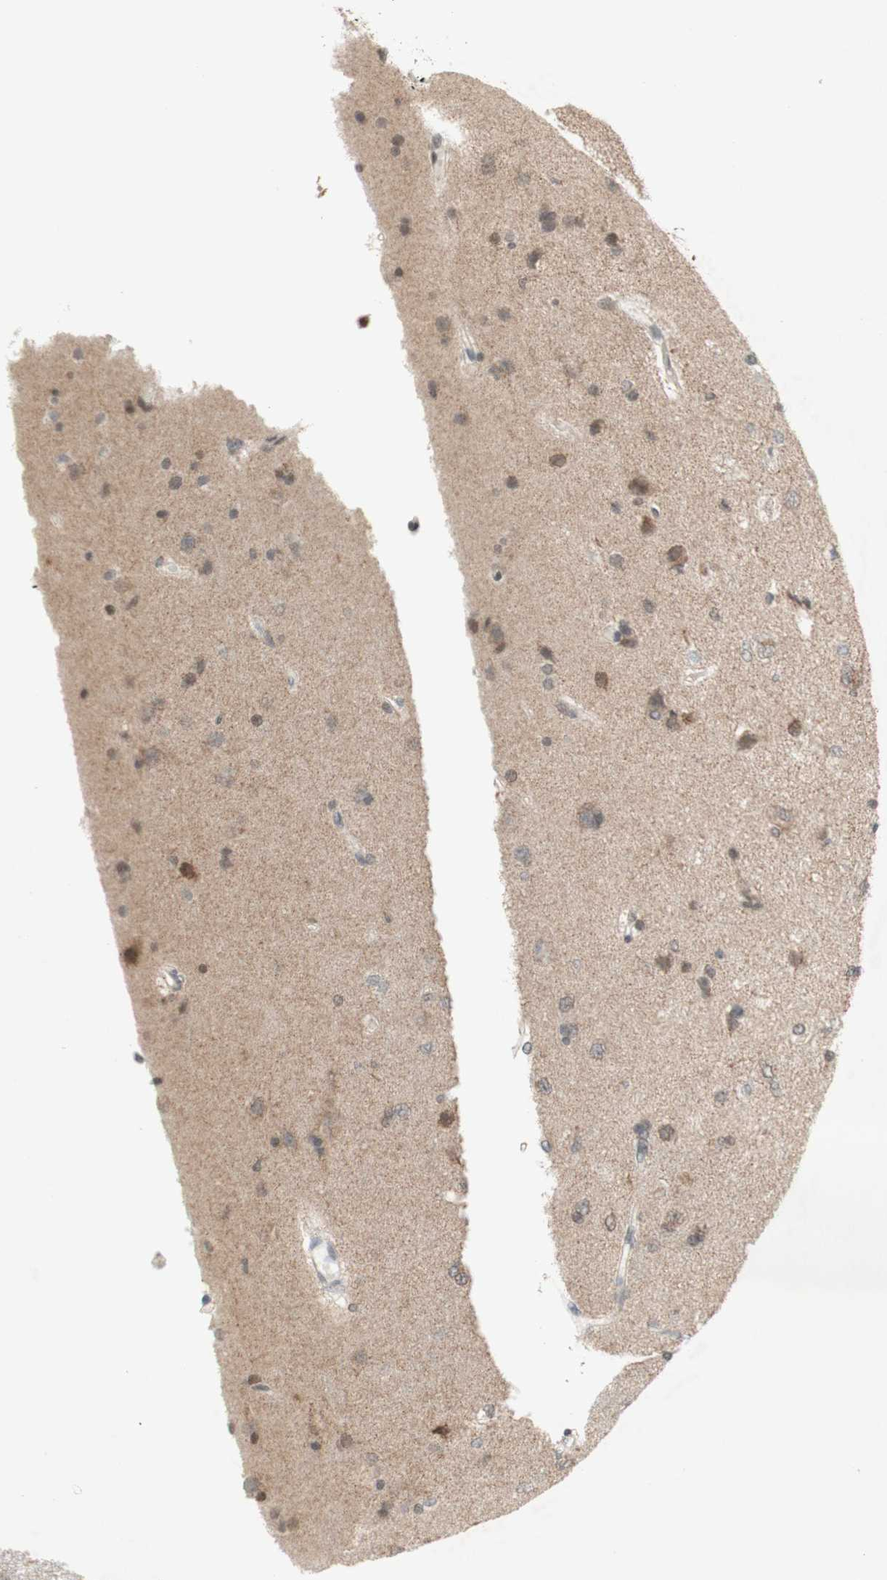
{"staining": {"intensity": "weak", "quantity": "25%-75%", "location": "nuclear"}, "tissue": "glioma", "cell_type": "Tumor cells", "image_type": "cancer", "snomed": [{"axis": "morphology", "description": "Glioma, malignant, High grade"}, {"axis": "topography", "description": "Brain"}], "caption": "Glioma stained with DAB (3,3'-diaminobenzidine) IHC exhibits low levels of weak nuclear positivity in approximately 25%-75% of tumor cells.", "gene": "DNMT3A", "patient": {"sex": "female", "age": 59}}